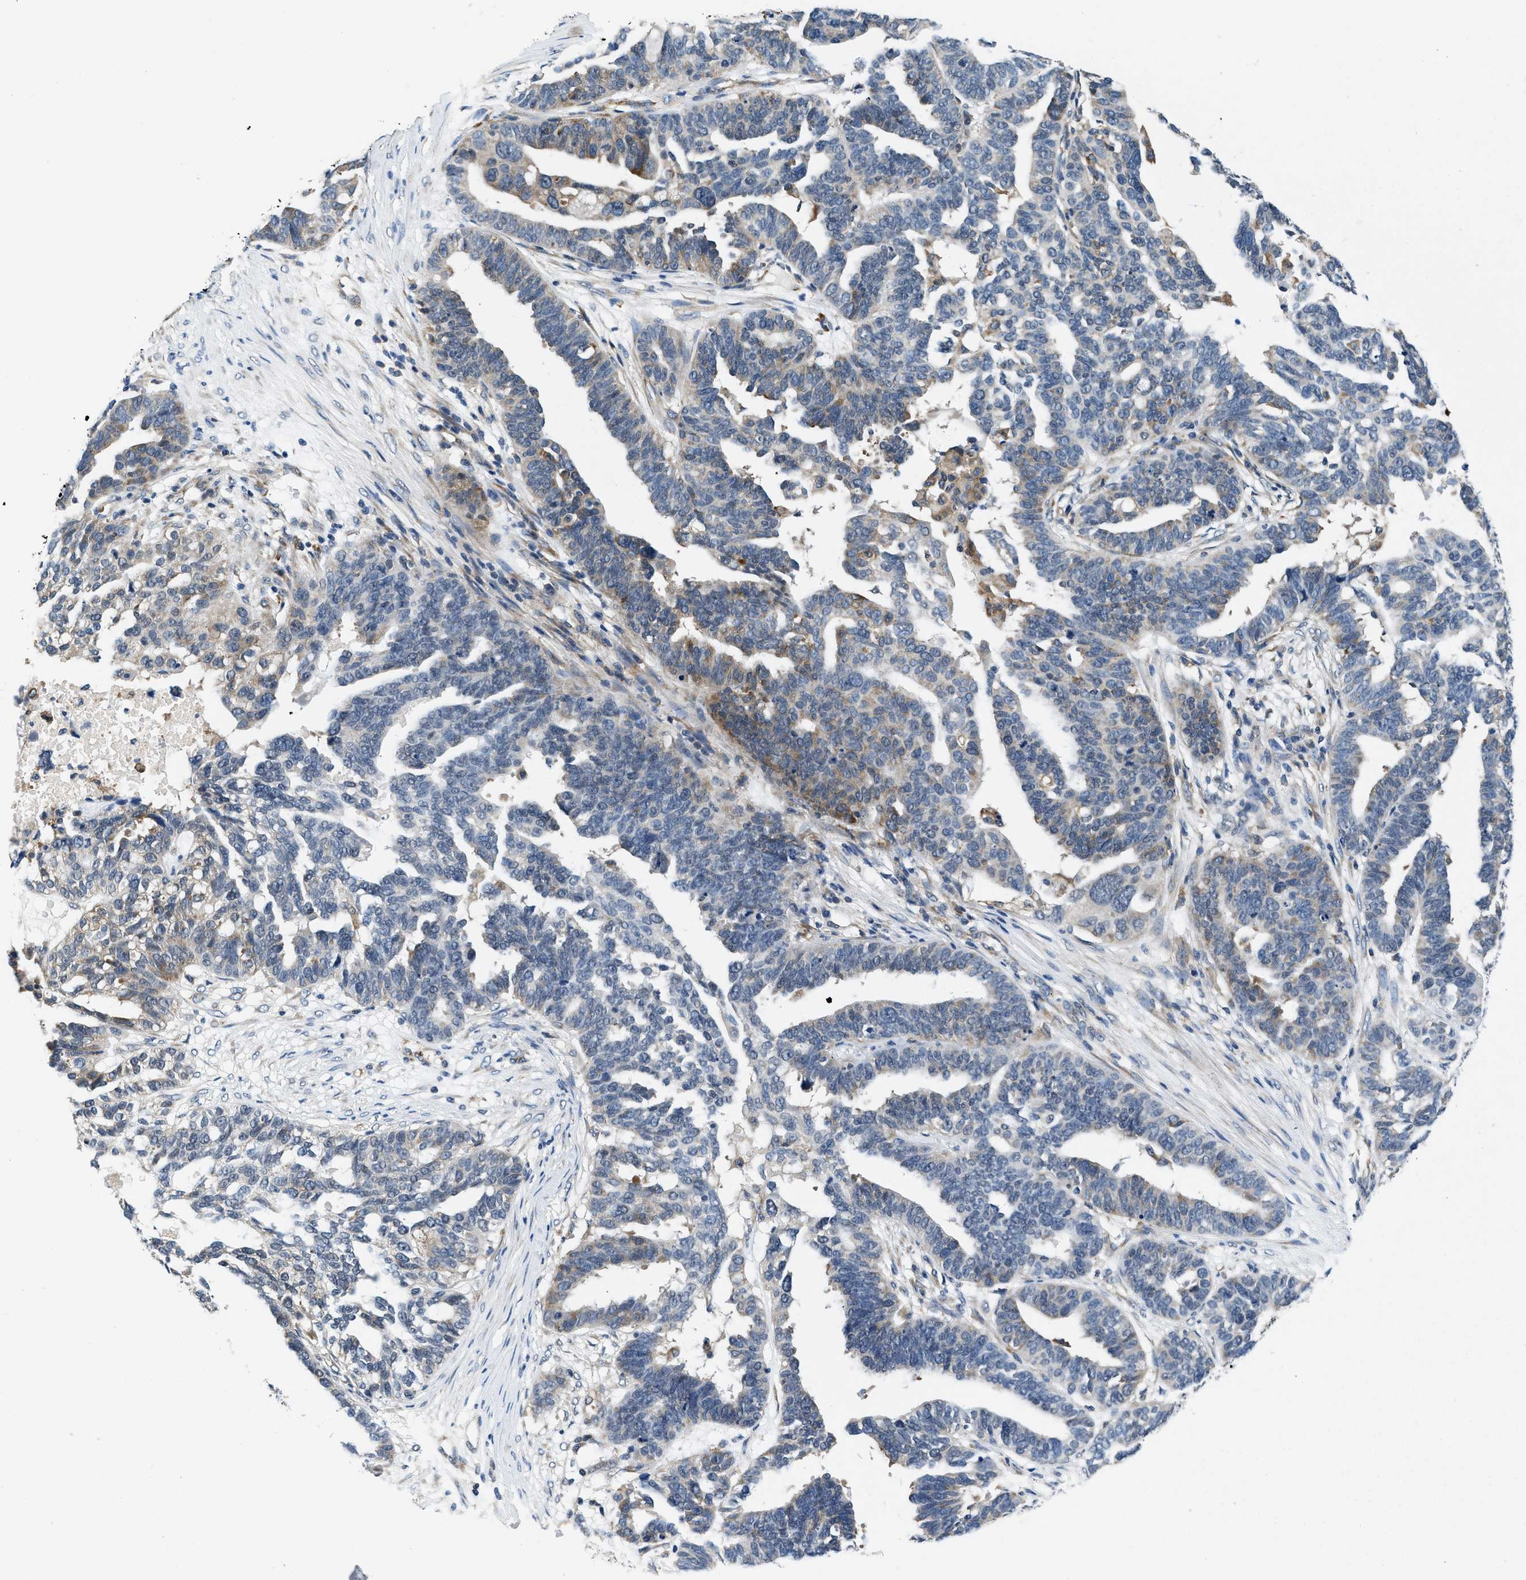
{"staining": {"intensity": "moderate", "quantity": "<25%", "location": "cytoplasmic/membranous"}, "tissue": "ovarian cancer", "cell_type": "Tumor cells", "image_type": "cancer", "snomed": [{"axis": "morphology", "description": "Cystadenocarcinoma, serous, NOS"}, {"axis": "topography", "description": "Ovary"}], "caption": "Human ovarian serous cystadenocarcinoma stained with a brown dye exhibits moderate cytoplasmic/membranous positive staining in approximately <25% of tumor cells.", "gene": "PA2G4", "patient": {"sex": "female", "age": 59}}